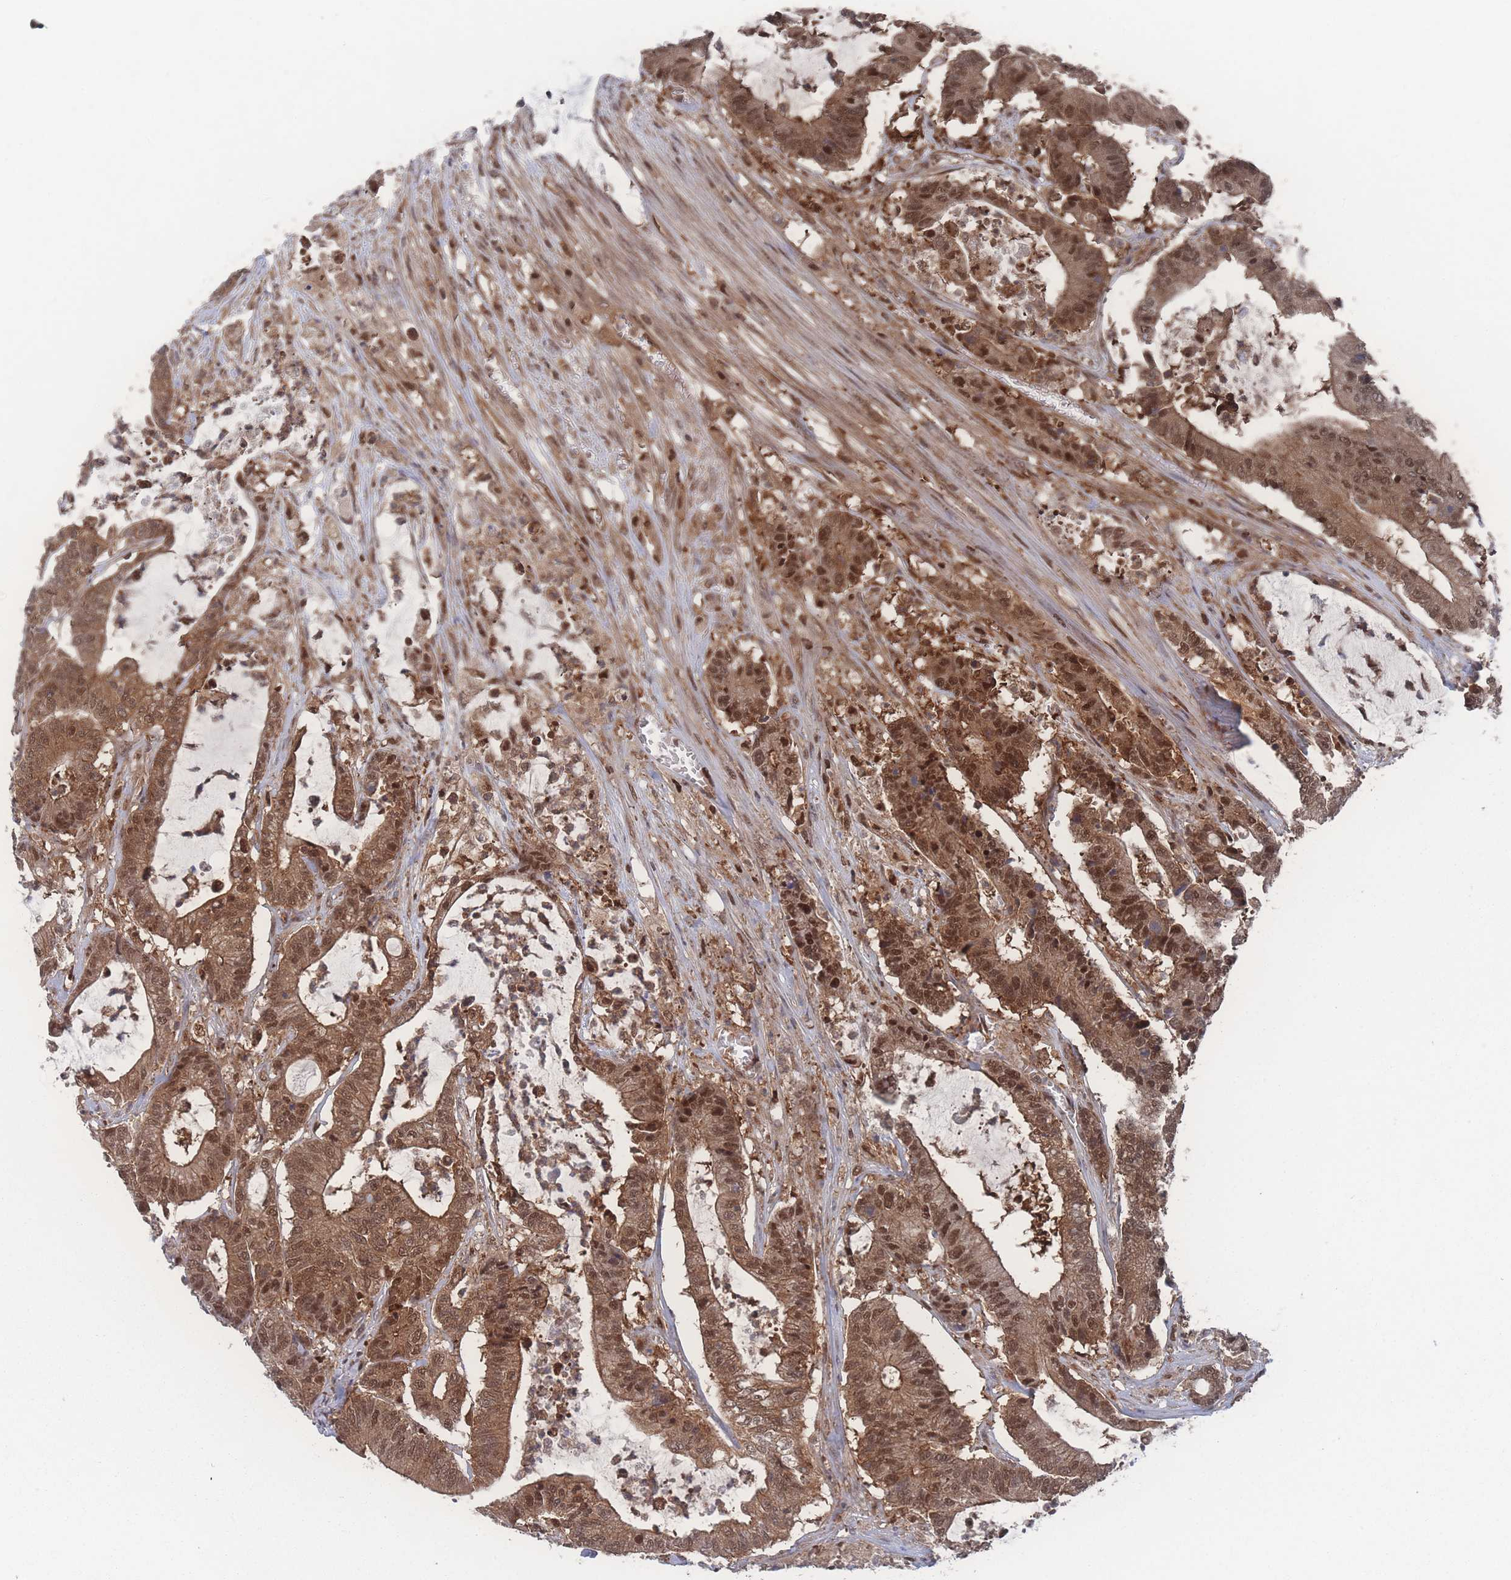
{"staining": {"intensity": "strong", "quantity": ">75%", "location": "cytoplasmic/membranous,nuclear"}, "tissue": "colorectal cancer", "cell_type": "Tumor cells", "image_type": "cancer", "snomed": [{"axis": "morphology", "description": "Adenocarcinoma, NOS"}, {"axis": "topography", "description": "Colon"}], "caption": "Brown immunohistochemical staining in human colorectal cancer (adenocarcinoma) exhibits strong cytoplasmic/membranous and nuclear staining in about >75% of tumor cells.", "gene": "PSMA1", "patient": {"sex": "female", "age": 84}}